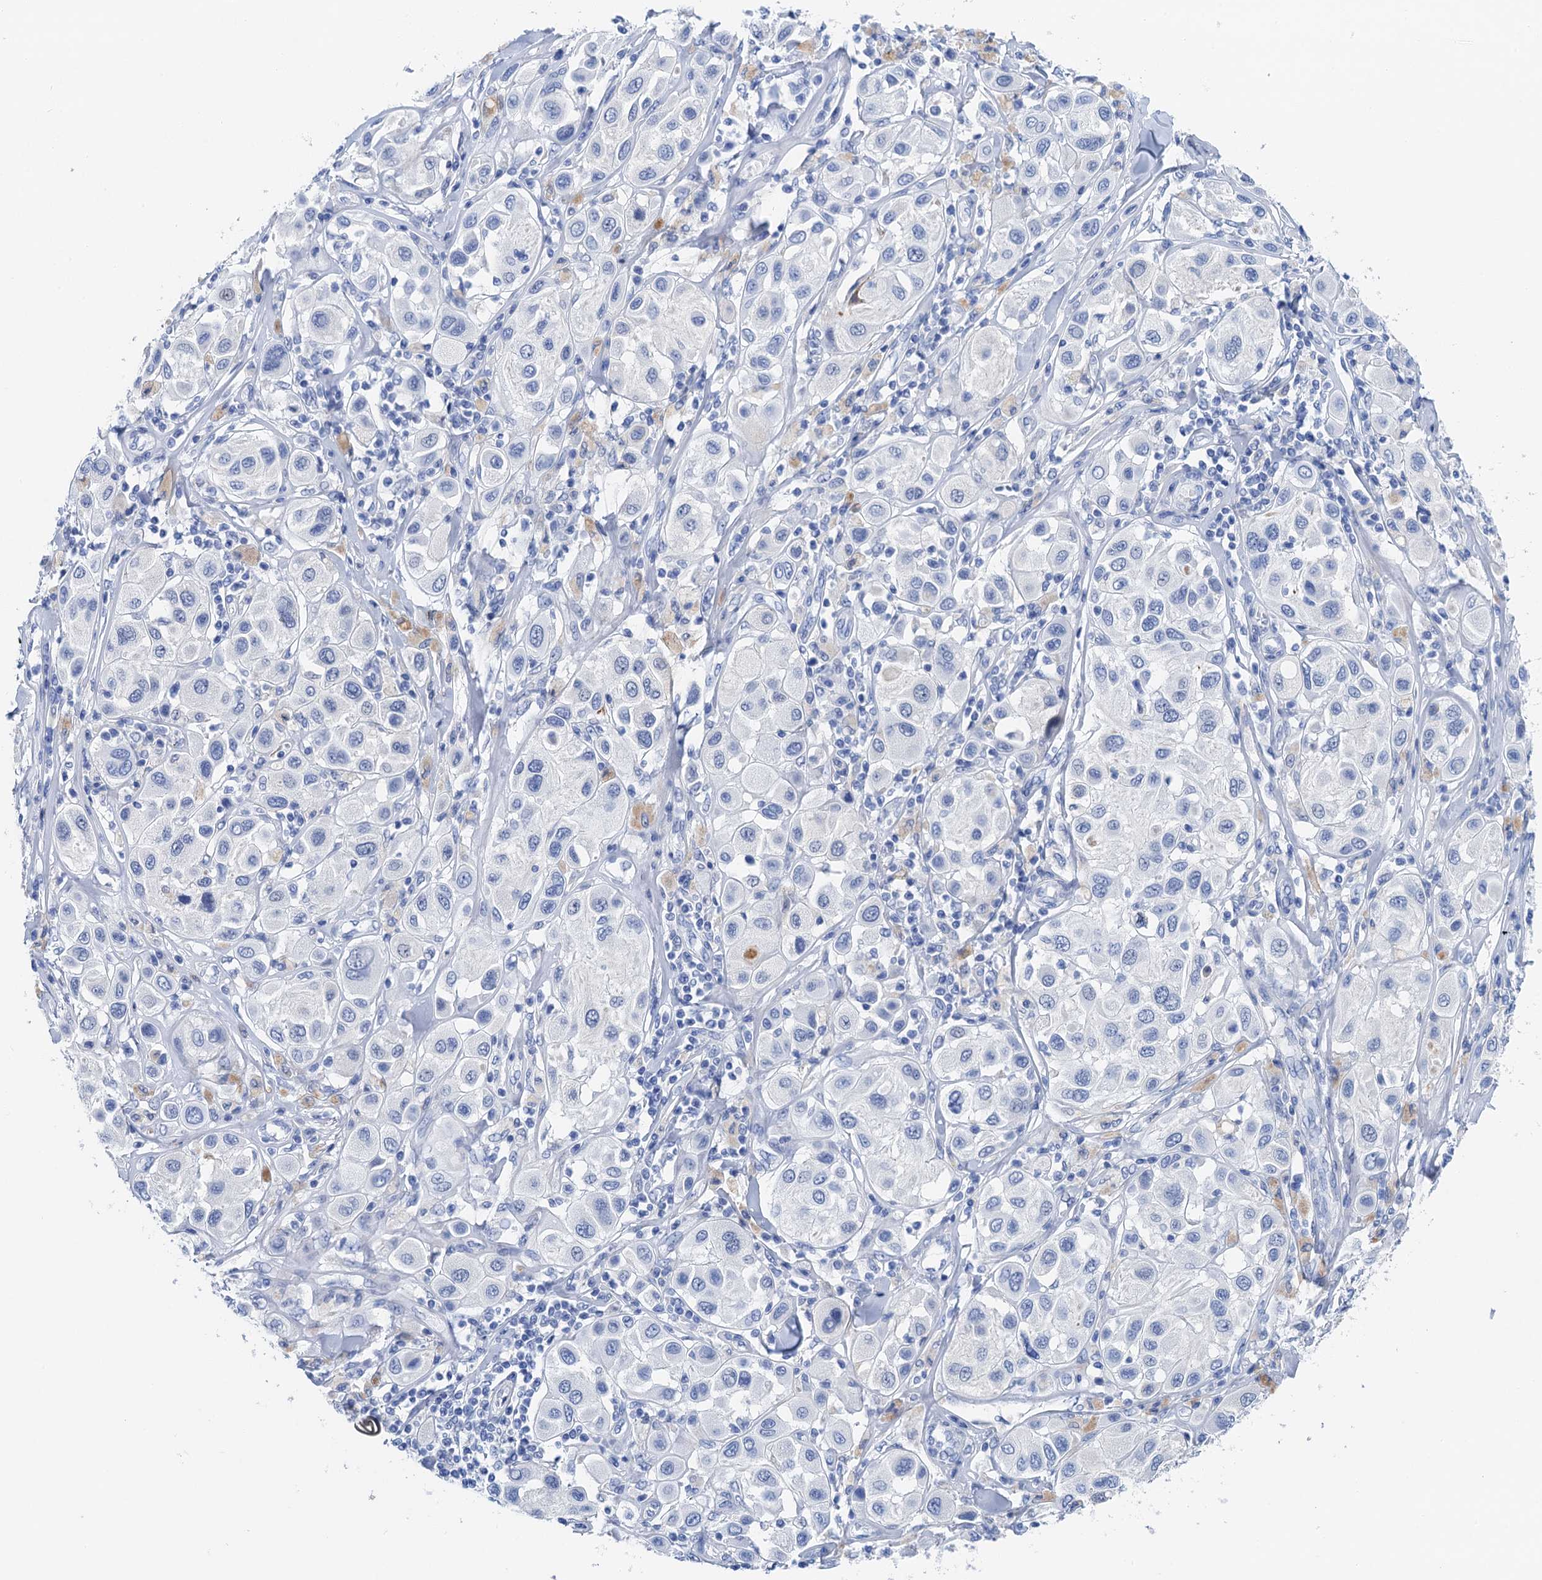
{"staining": {"intensity": "negative", "quantity": "none", "location": "none"}, "tissue": "melanoma", "cell_type": "Tumor cells", "image_type": "cancer", "snomed": [{"axis": "morphology", "description": "Malignant melanoma, Metastatic site"}, {"axis": "topography", "description": "Skin"}], "caption": "A high-resolution image shows IHC staining of malignant melanoma (metastatic site), which demonstrates no significant expression in tumor cells.", "gene": "NLRP10", "patient": {"sex": "male", "age": 41}}